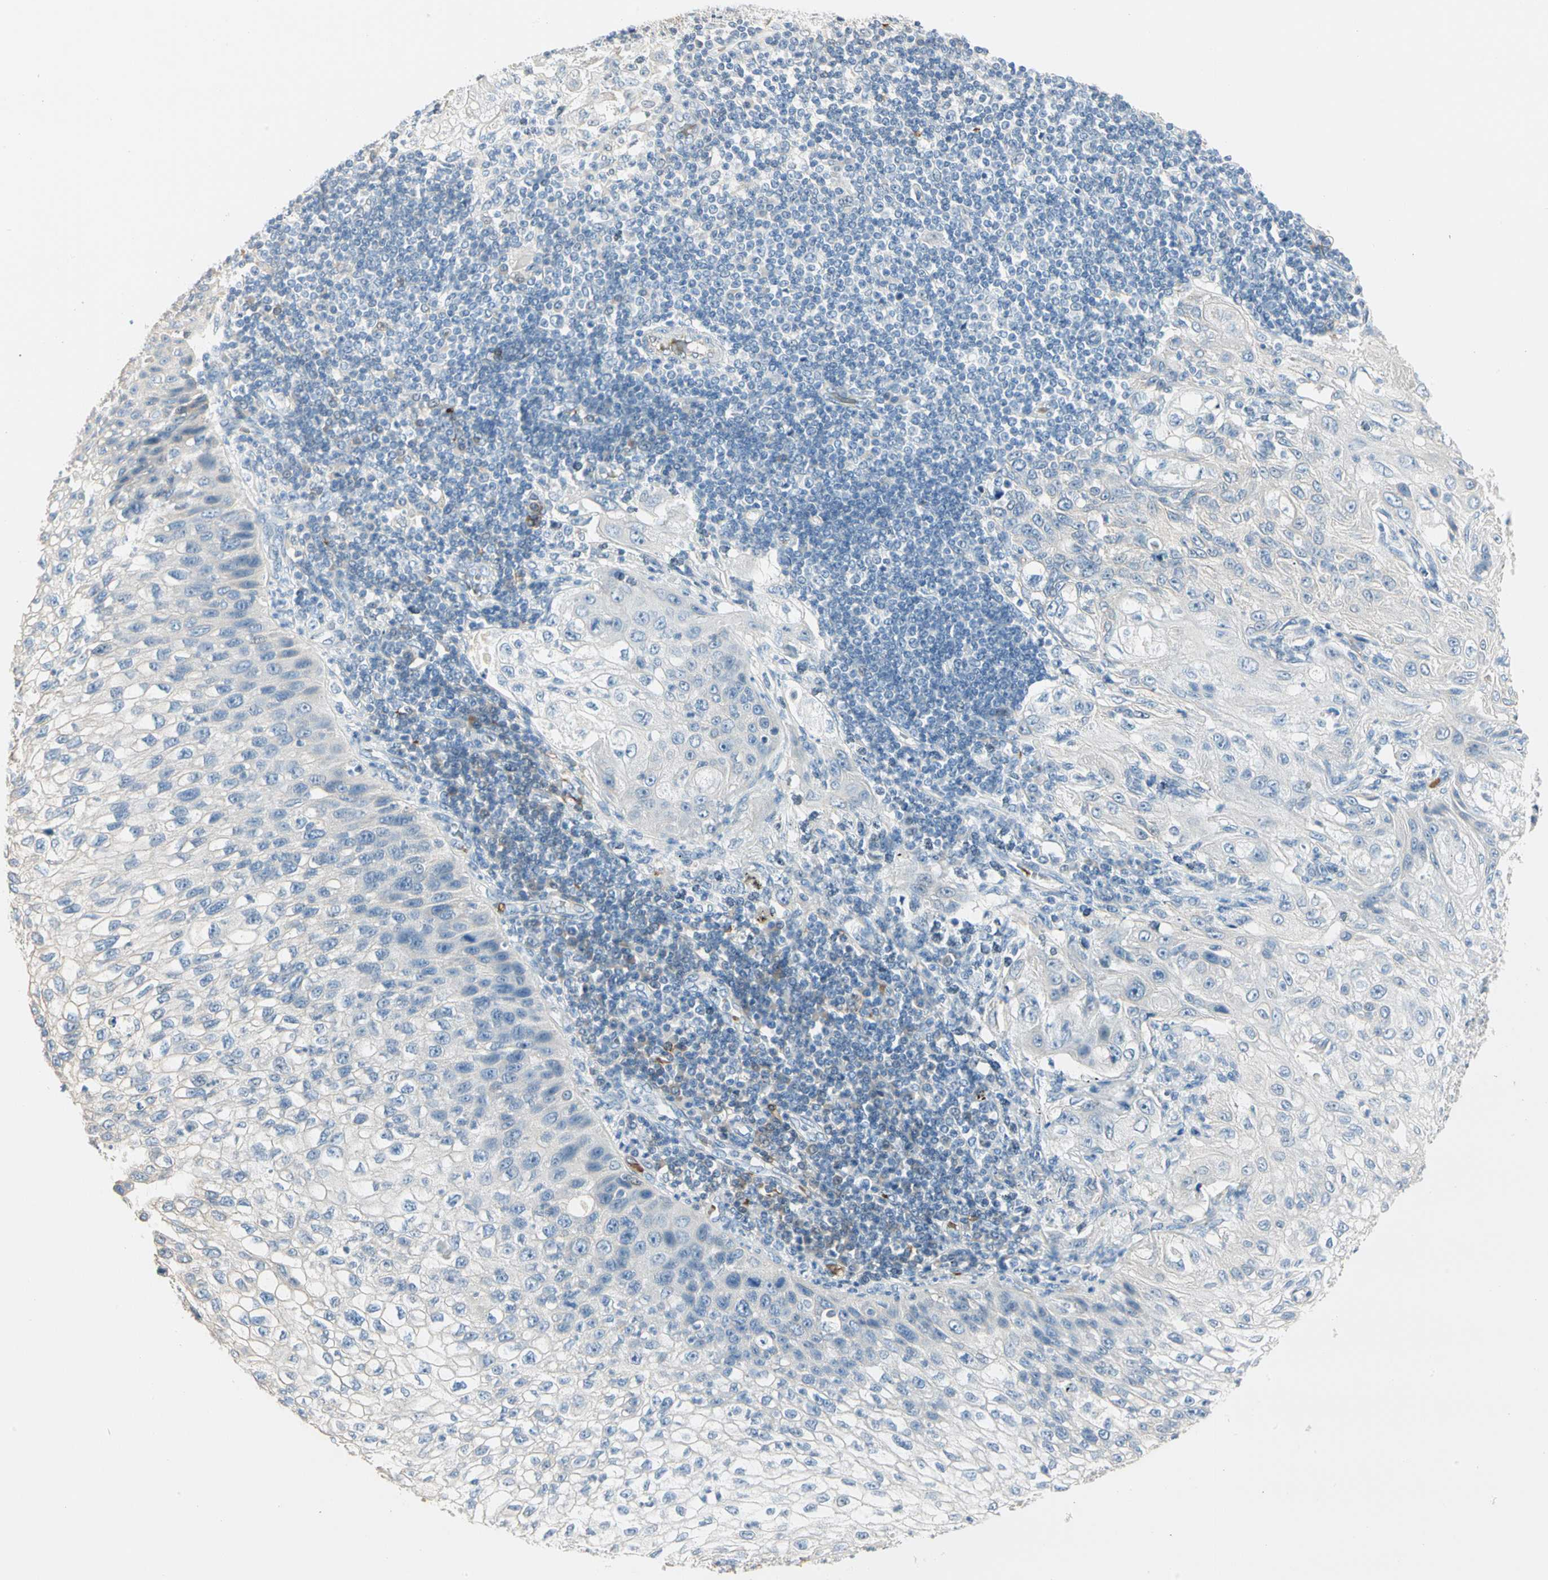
{"staining": {"intensity": "negative", "quantity": "none", "location": "none"}, "tissue": "lung cancer", "cell_type": "Tumor cells", "image_type": "cancer", "snomed": [{"axis": "morphology", "description": "Inflammation, NOS"}, {"axis": "morphology", "description": "Squamous cell carcinoma, NOS"}, {"axis": "topography", "description": "Lymph node"}, {"axis": "topography", "description": "Soft tissue"}, {"axis": "topography", "description": "Lung"}], "caption": "Tumor cells are negative for brown protein staining in lung cancer.", "gene": "CA1", "patient": {"sex": "male", "age": 66}}